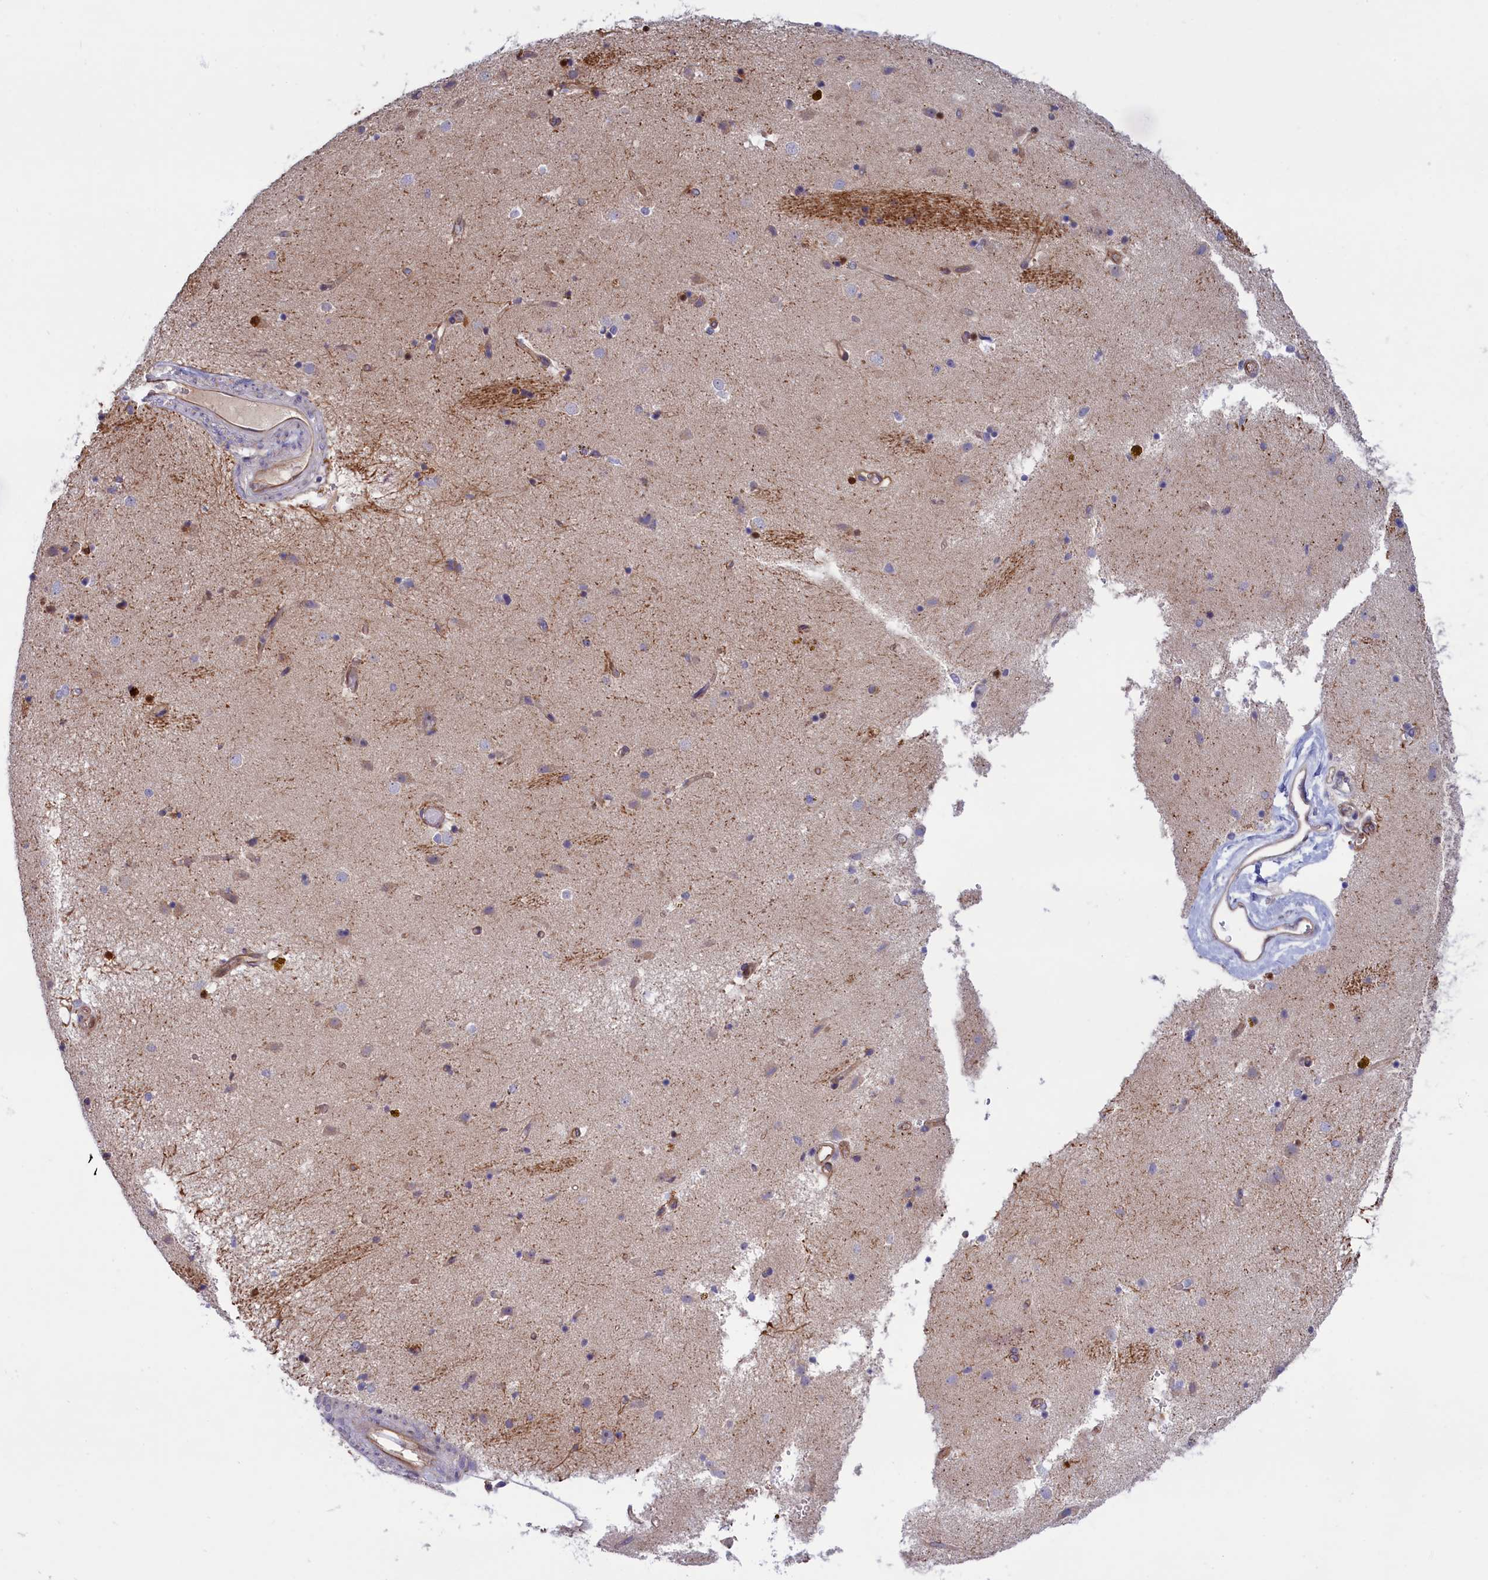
{"staining": {"intensity": "negative", "quantity": "none", "location": "none"}, "tissue": "caudate", "cell_type": "Glial cells", "image_type": "normal", "snomed": [{"axis": "morphology", "description": "Normal tissue, NOS"}, {"axis": "topography", "description": "Lateral ventricle wall"}], "caption": "IHC photomicrograph of normal human caudate stained for a protein (brown), which shows no positivity in glial cells. The staining is performed using DAB (3,3'-diaminobenzidine) brown chromogen with nuclei counter-stained in using hematoxylin.", "gene": "ABCC12", "patient": {"sex": "male", "age": 70}}